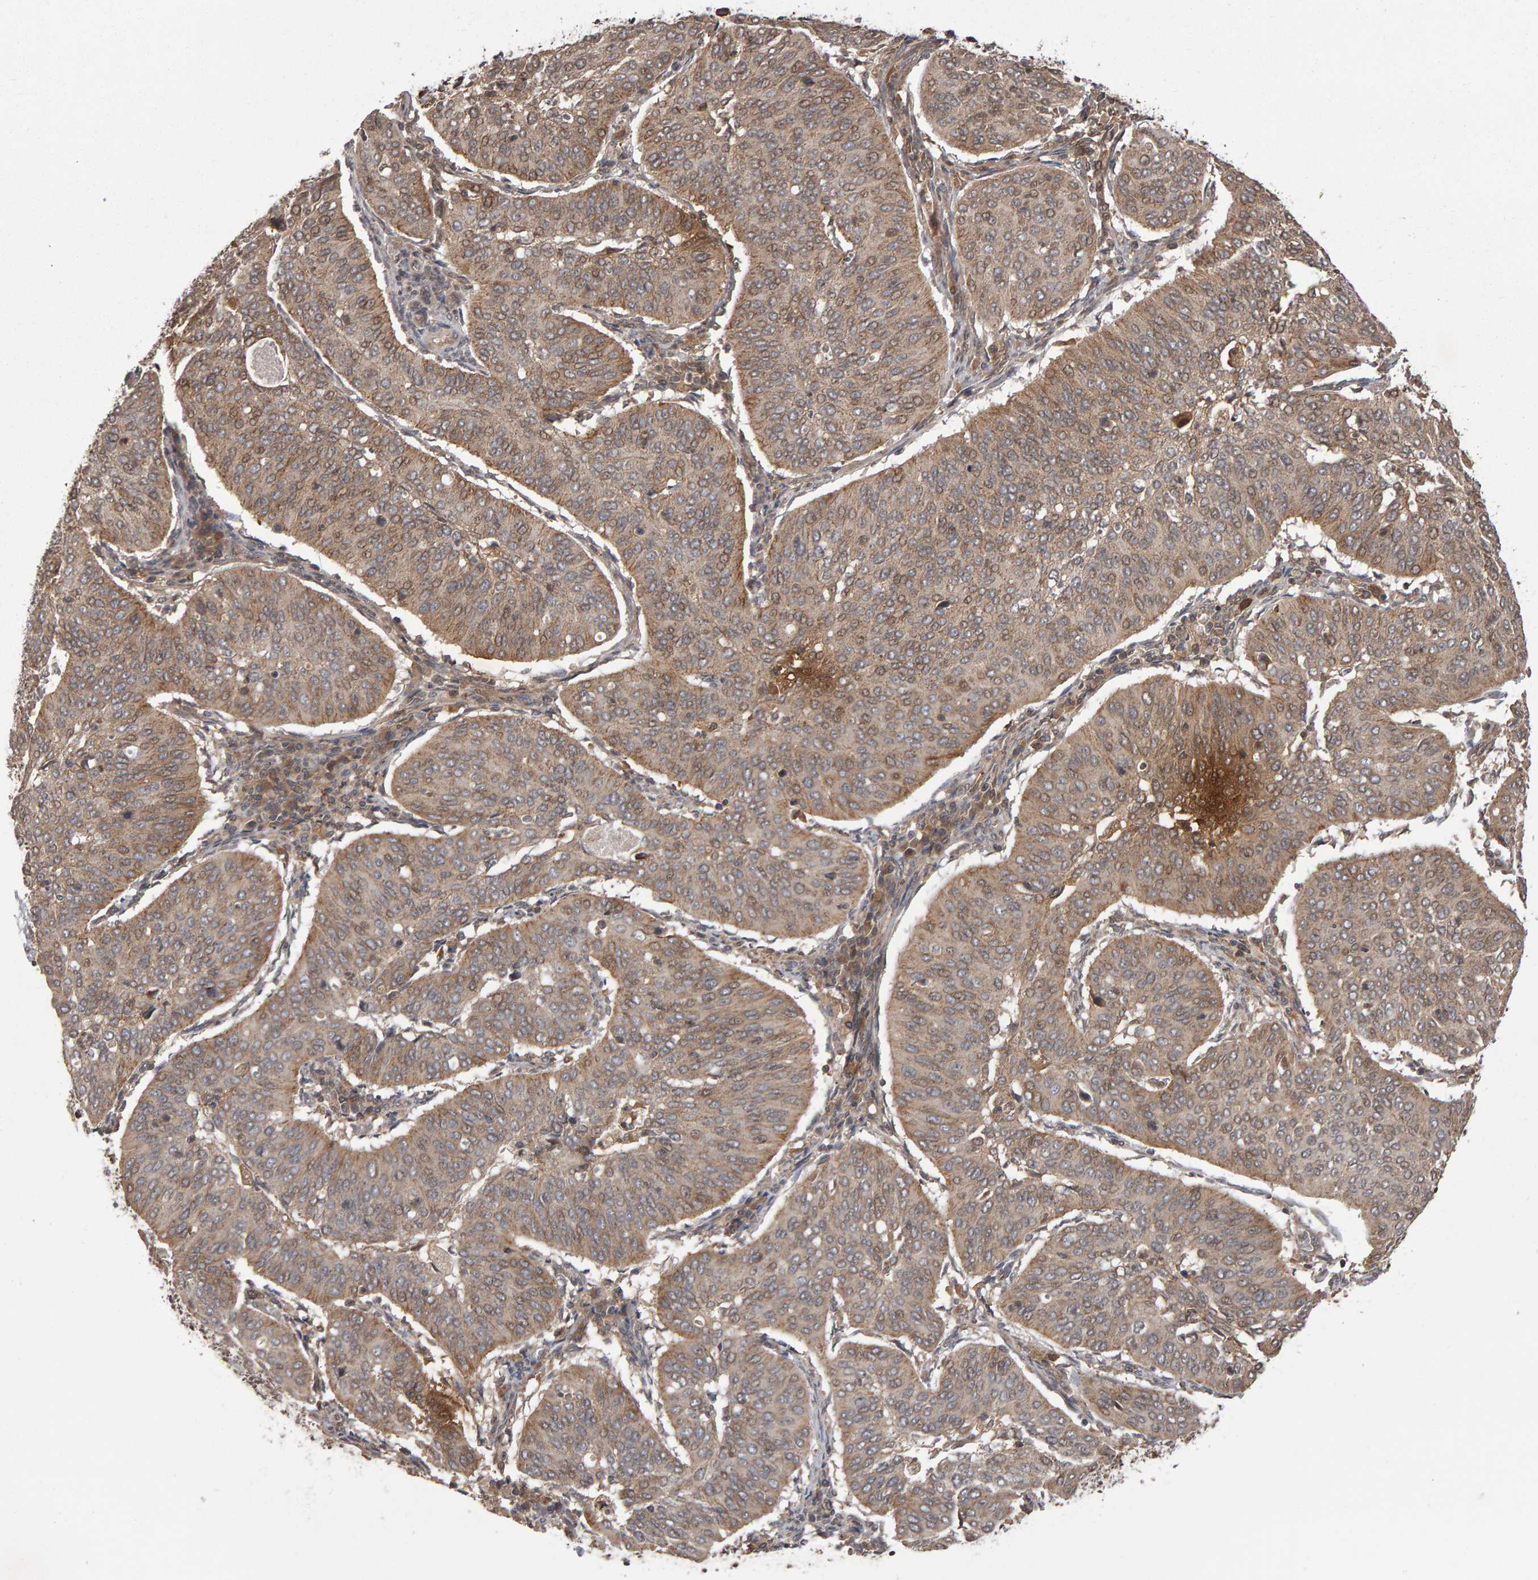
{"staining": {"intensity": "weak", "quantity": ">75%", "location": "cytoplasmic/membranous"}, "tissue": "cervical cancer", "cell_type": "Tumor cells", "image_type": "cancer", "snomed": [{"axis": "morphology", "description": "Normal tissue, NOS"}, {"axis": "morphology", "description": "Squamous cell carcinoma, NOS"}, {"axis": "topography", "description": "Cervix"}], "caption": "Immunohistochemistry (IHC) of cervical squamous cell carcinoma shows low levels of weak cytoplasmic/membranous positivity in about >75% of tumor cells.", "gene": "SCRIB", "patient": {"sex": "female", "age": 39}}